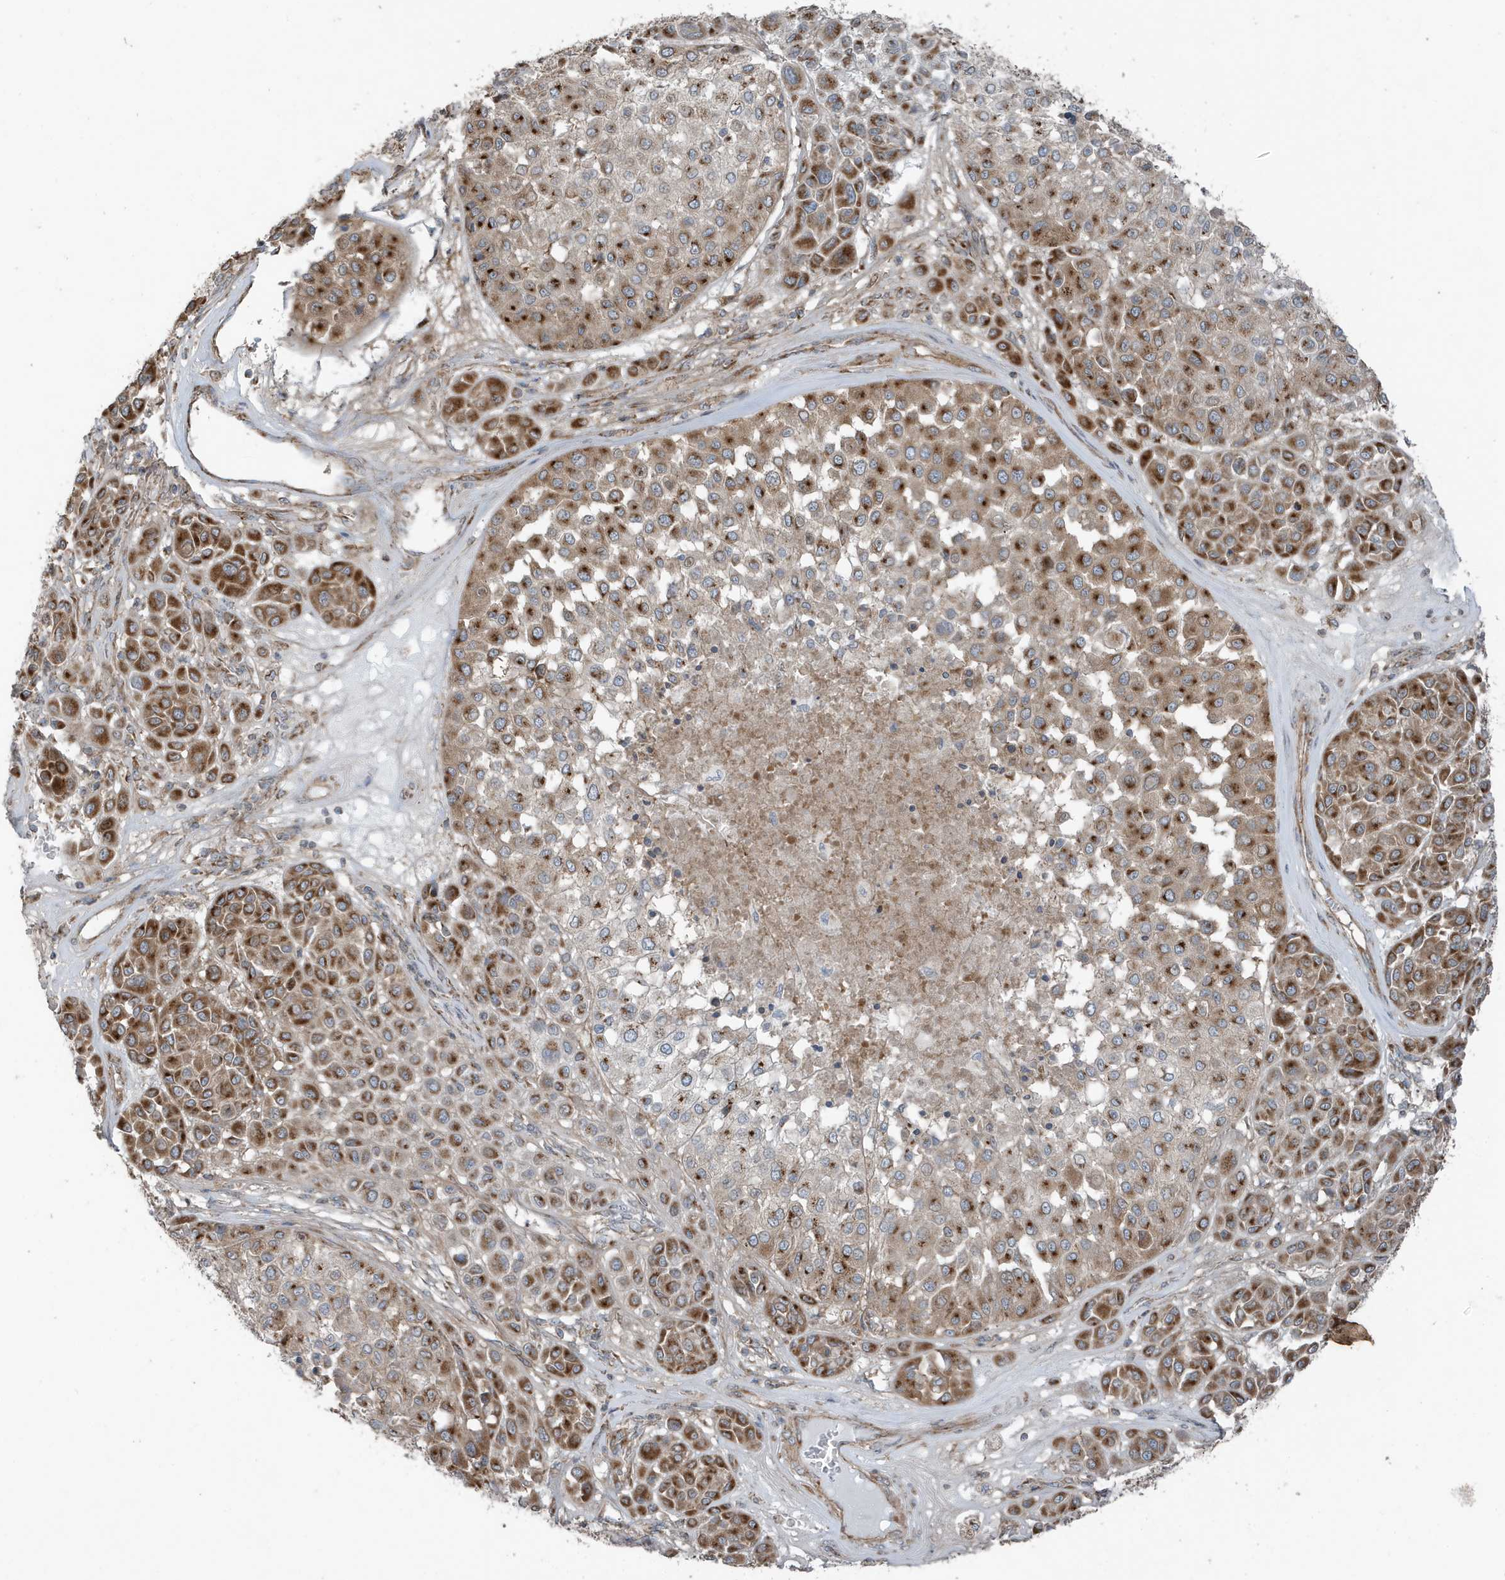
{"staining": {"intensity": "moderate", "quantity": ">75%", "location": "cytoplasmic/membranous"}, "tissue": "melanoma", "cell_type": "Tumor cells", "image_type": "cancer", "snomed": [{"axis": "morphology", "description": "Malignant melanoma, Metastatic site"}, {"axis": "topography", "description": "Soft tissue"}], "caption": "Immunohistochemical staining of human melanoma exhibits medium levels of moderate cytoplasmic/membranous staining in about >75% of tumor cells. The protein of interest is shown in brown color, while the nuclei are stained blue.", "gene": "GOLGA4", "patient": {"sex": "male", "age": 41}}